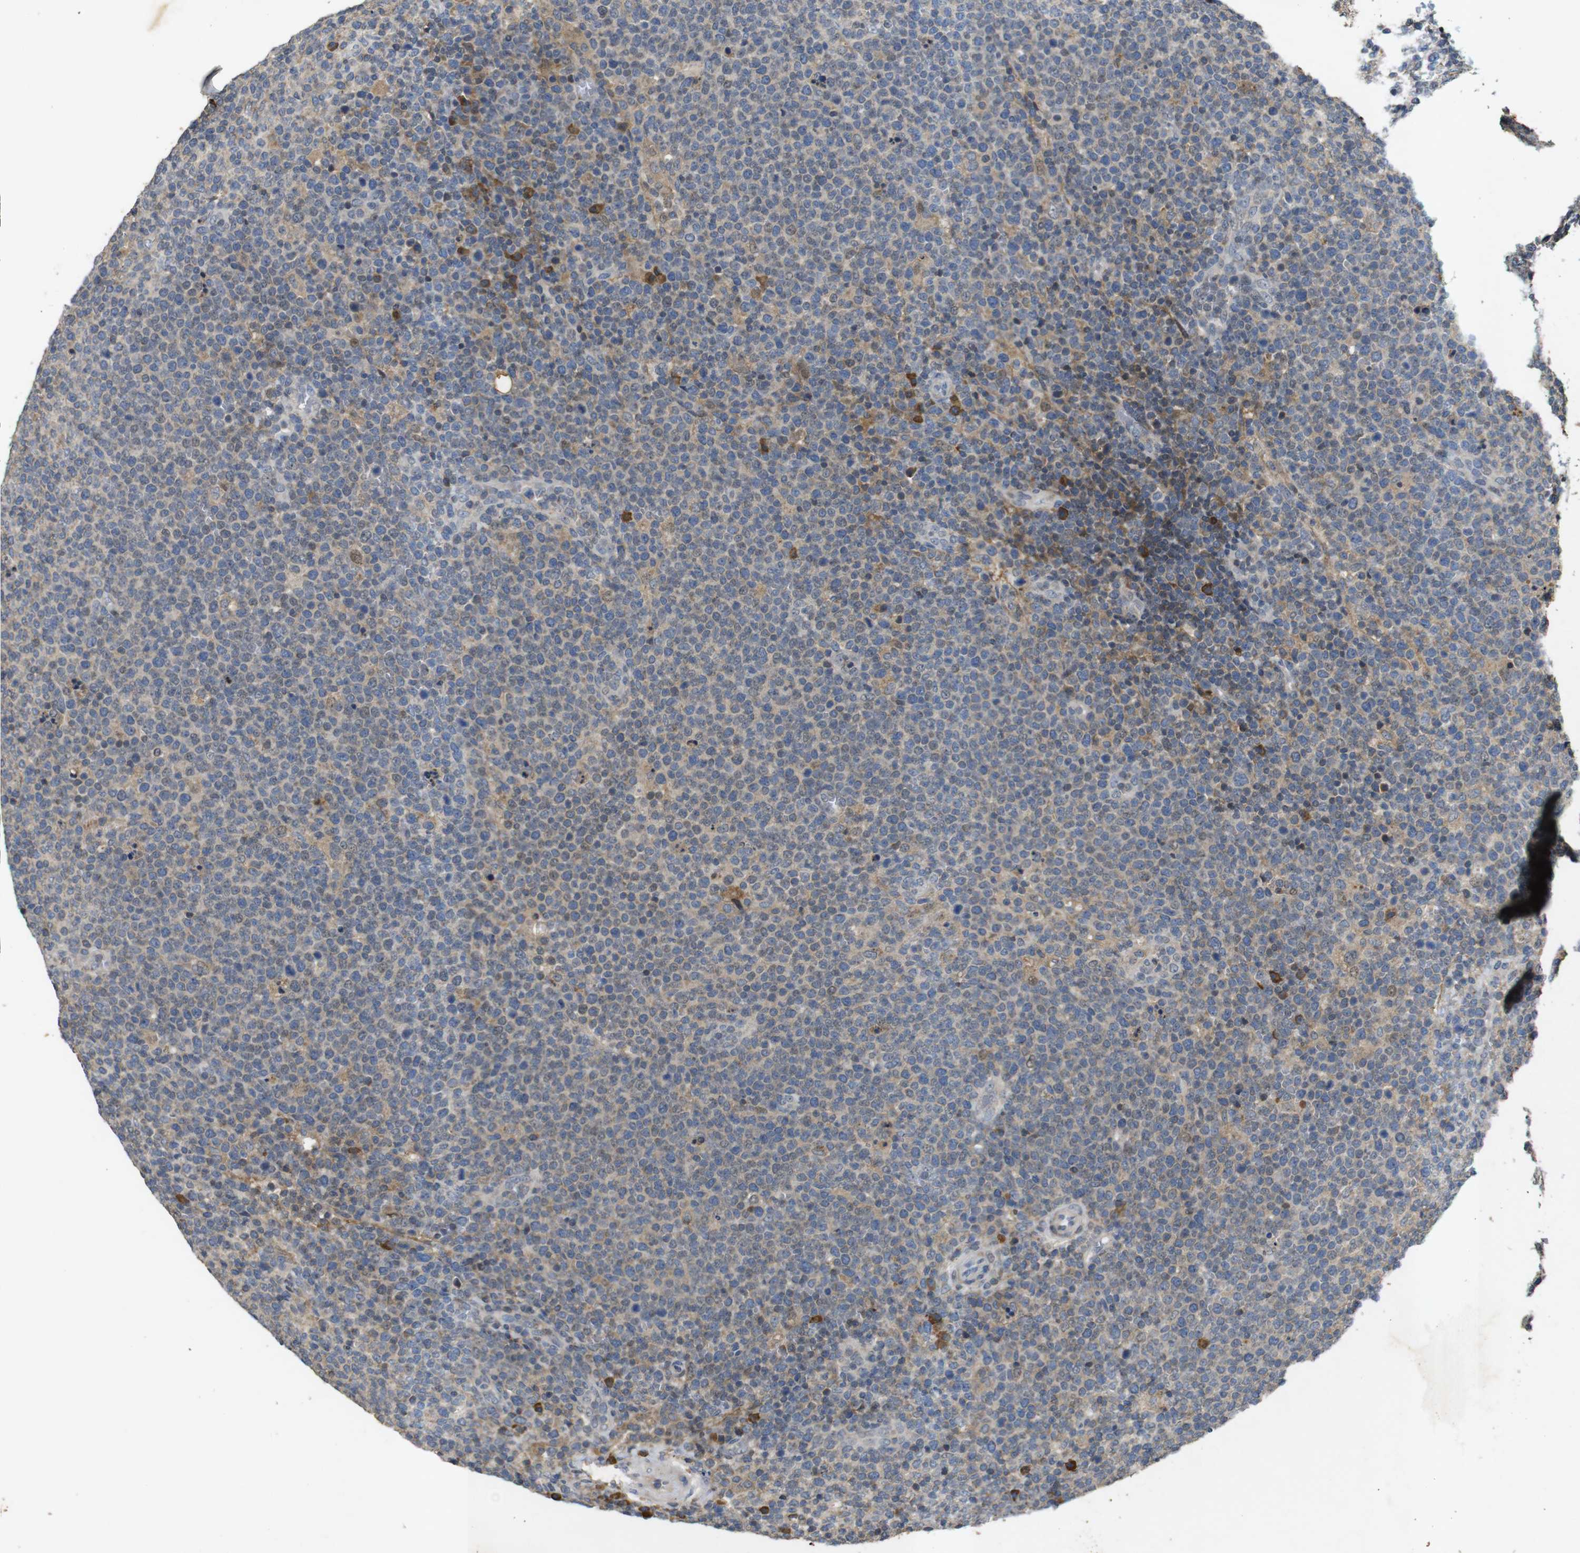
{"staining": {"intensity": "weak", "quantity": "25%-75%", "location": "cytoplasmic/membranous"}, "tissue": "lymphoma", "cell_type": "Tumor cells", "image_type": "cancer", "snomed": [{"axis": "morphology", "description": "Malignant lymphoma, non-Hodgkin's type, High grade"}, {"axis": "topography", "description": "Lymph node"}], "caption": "This micrograph displays IHC staining of human lymphoma, with low weak cytoplasmic/membranous positivity in approximately 25%-75% of tumor cells.", "gene": "MAGI2", "patient": {"sex": "male", "age": 61}}